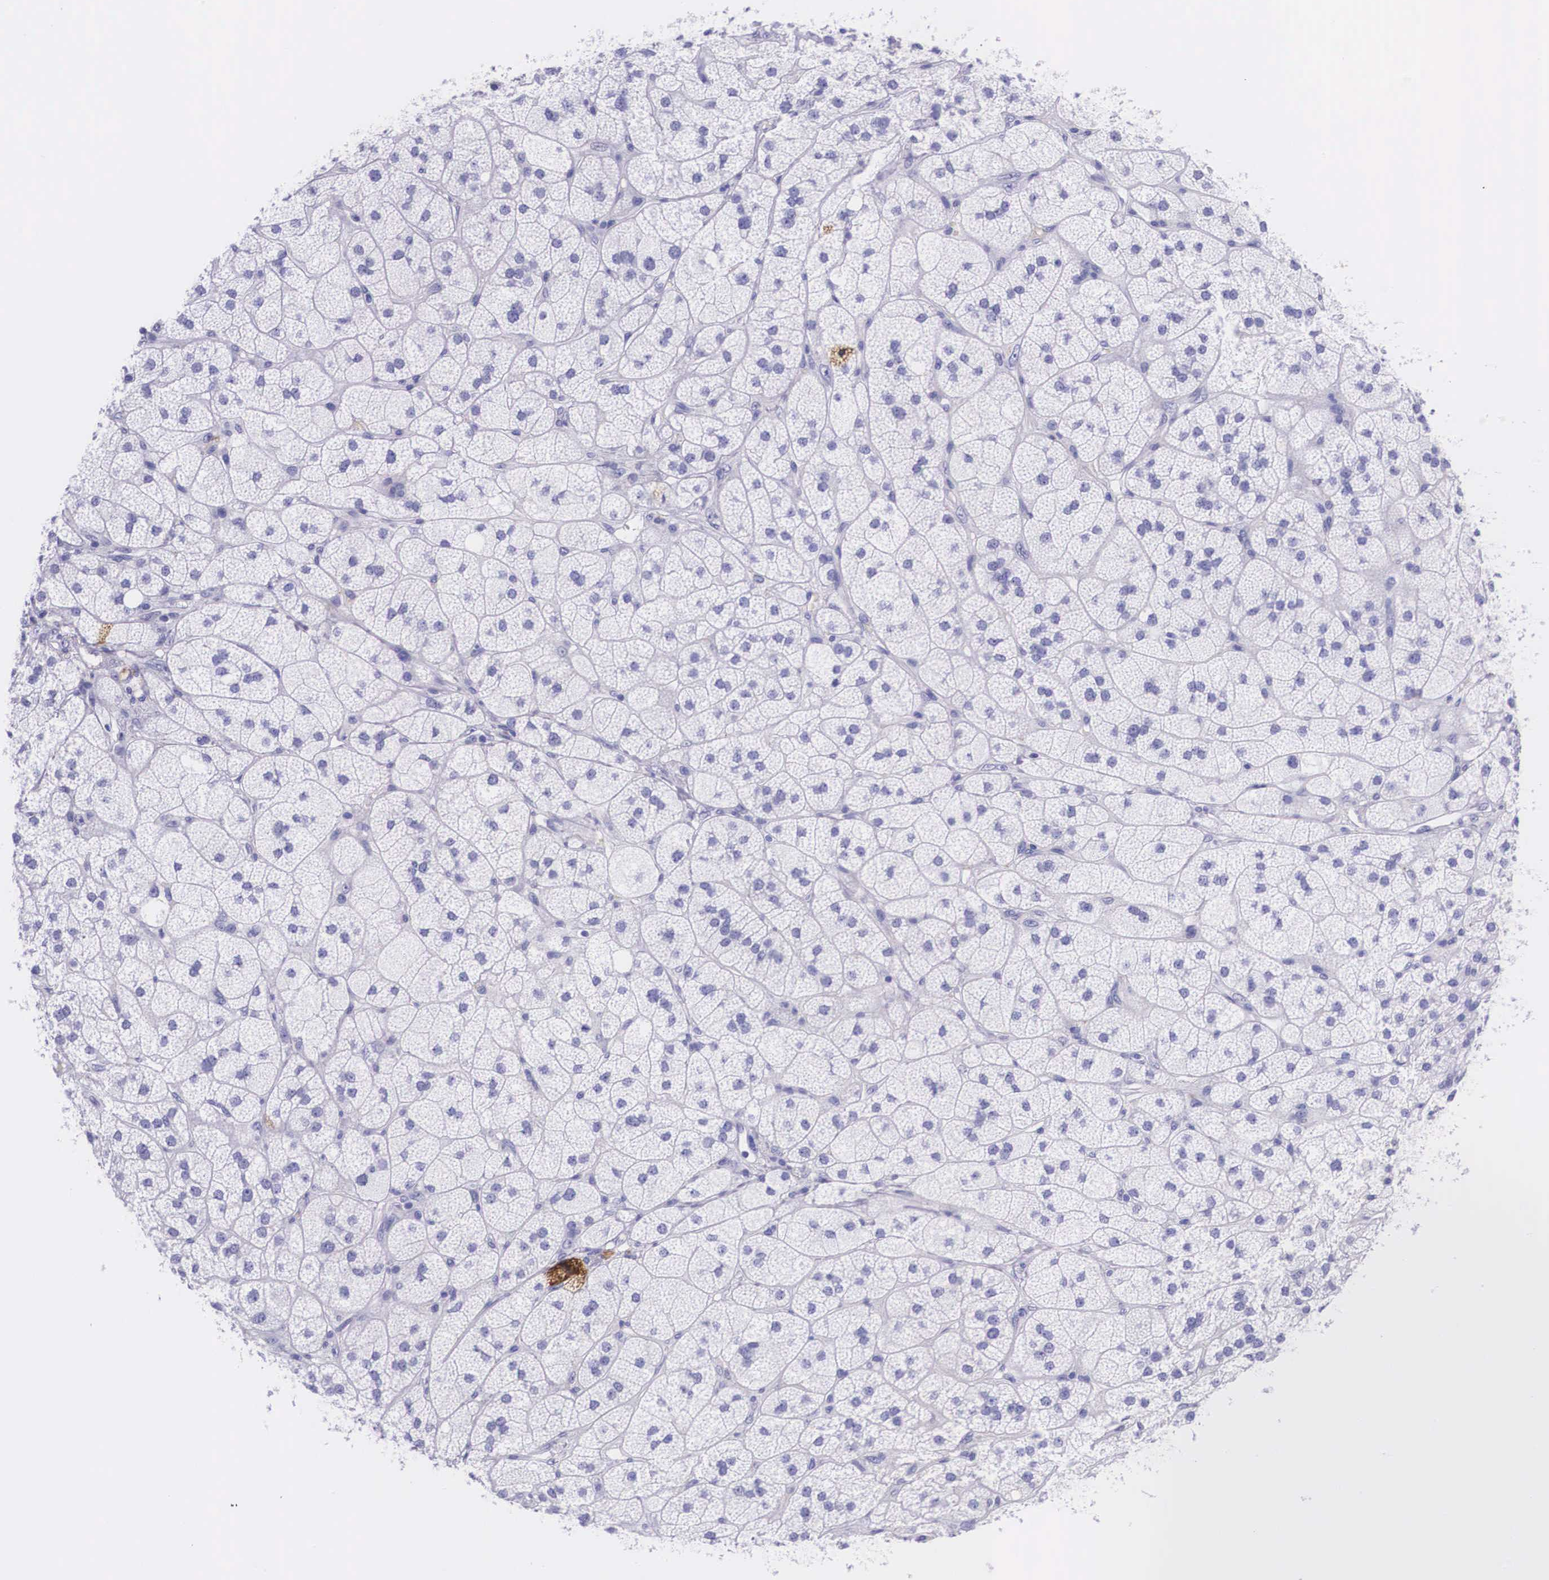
{"staining": {"intensity": "negative", "quantity": "none", "location": "none"}, "tissue": "adrenal gland", "cell_type": "Glandular cells", "image_type": "normal", "snomed": [{"axis": "morphology", "description": "Normal tissue, NOS"}, {"axis": "topography", "description": "Adrenal gland"}], "caption": "This histopathology image is of benign adrenal gland stained with immunohistochemistry (IHC) to label a protein in brown with the nuclei are counter-stained blue. There is no staining in glandular cells. Nuclei are stained in blue.", "gene": "PLG", "patient": {"sex": "female", "age": 60}}